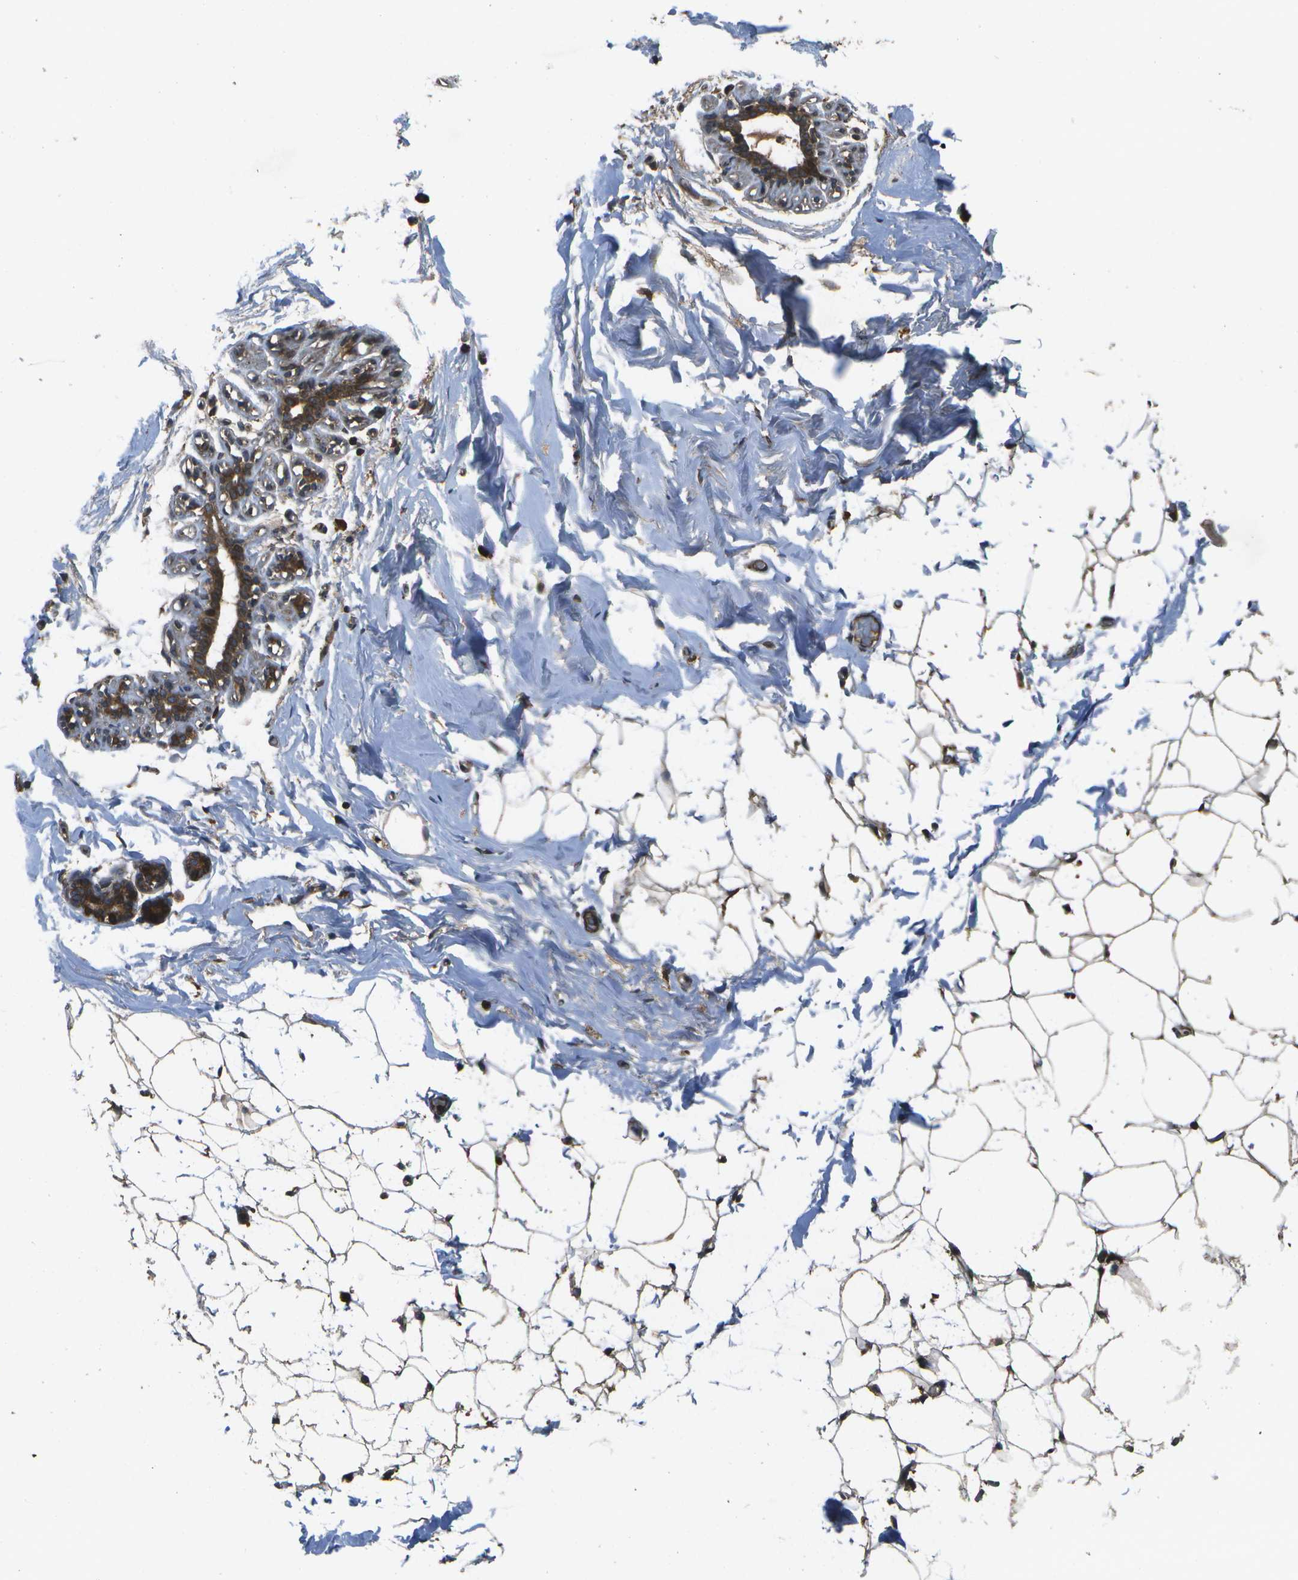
{"staining": {"intensity": "weak", "quantity": "25%-75%", "location": "cytoplasmic/membranous"}, "tissue": "adipose tissue", "cell_type": "Adipocytes", "image_type": "normal", "snomed": [{"axis": "morphology", "description": "Normal tissue, NOS"}, {"axis": "topography", "description": "Breast"}, {"axis": "topography", "description": "Soft tissue"}], "caption": "The histopathology image shows immunohistochemical staining of normal adipose tissue. There is weak cytoplasmic/membranous staining is appreciated in approximately 25%-75% of adipocytes. The staining was performed using DAB, with brown indicating positive protein expression. Nuclei are stained blue with hematoxylin.", "gene": "HFE", "patient": {"sex": "female", "age": 75}}